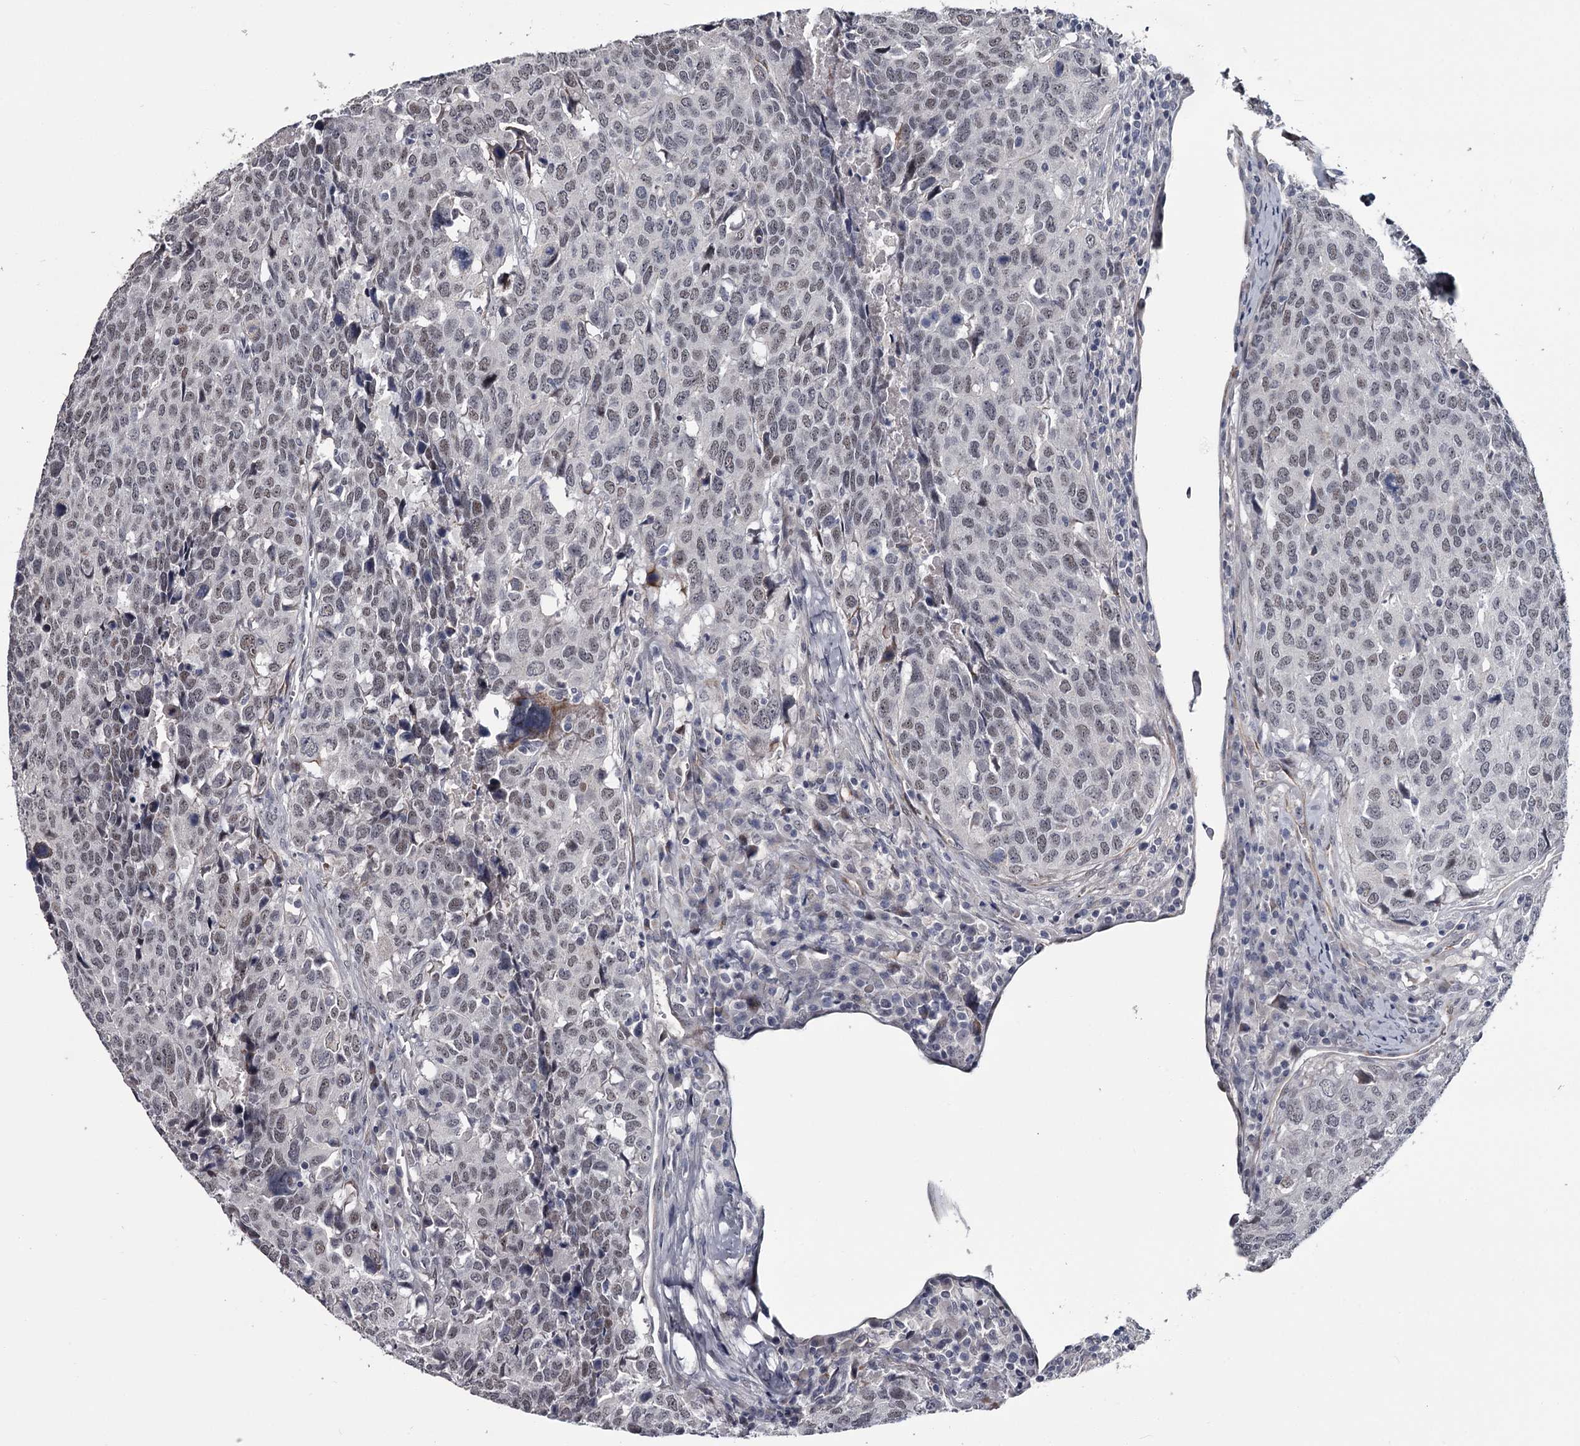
{"staining": {"intensity": "weak", "quantity": ">75%", "location": "nuclear"}, "tissue": "head and neck cancer", "cell_type": "Tumor cells", "image_type": "cancer", "snomed": [{"axis": "morphology", "description": "Squamous cell carcinoma, NOS"}, {"axis": "topography", "description": "Head-Neck"}], "caption": "Immunohistochemistry (IHC) image of head and neck cancer stained for a protein (brown), which displays low levels of weak nuclear expression in approximately >75% of tumor cells.", "gene": "PRPF40B", "patient": {"sex": "male", "age": 66}}